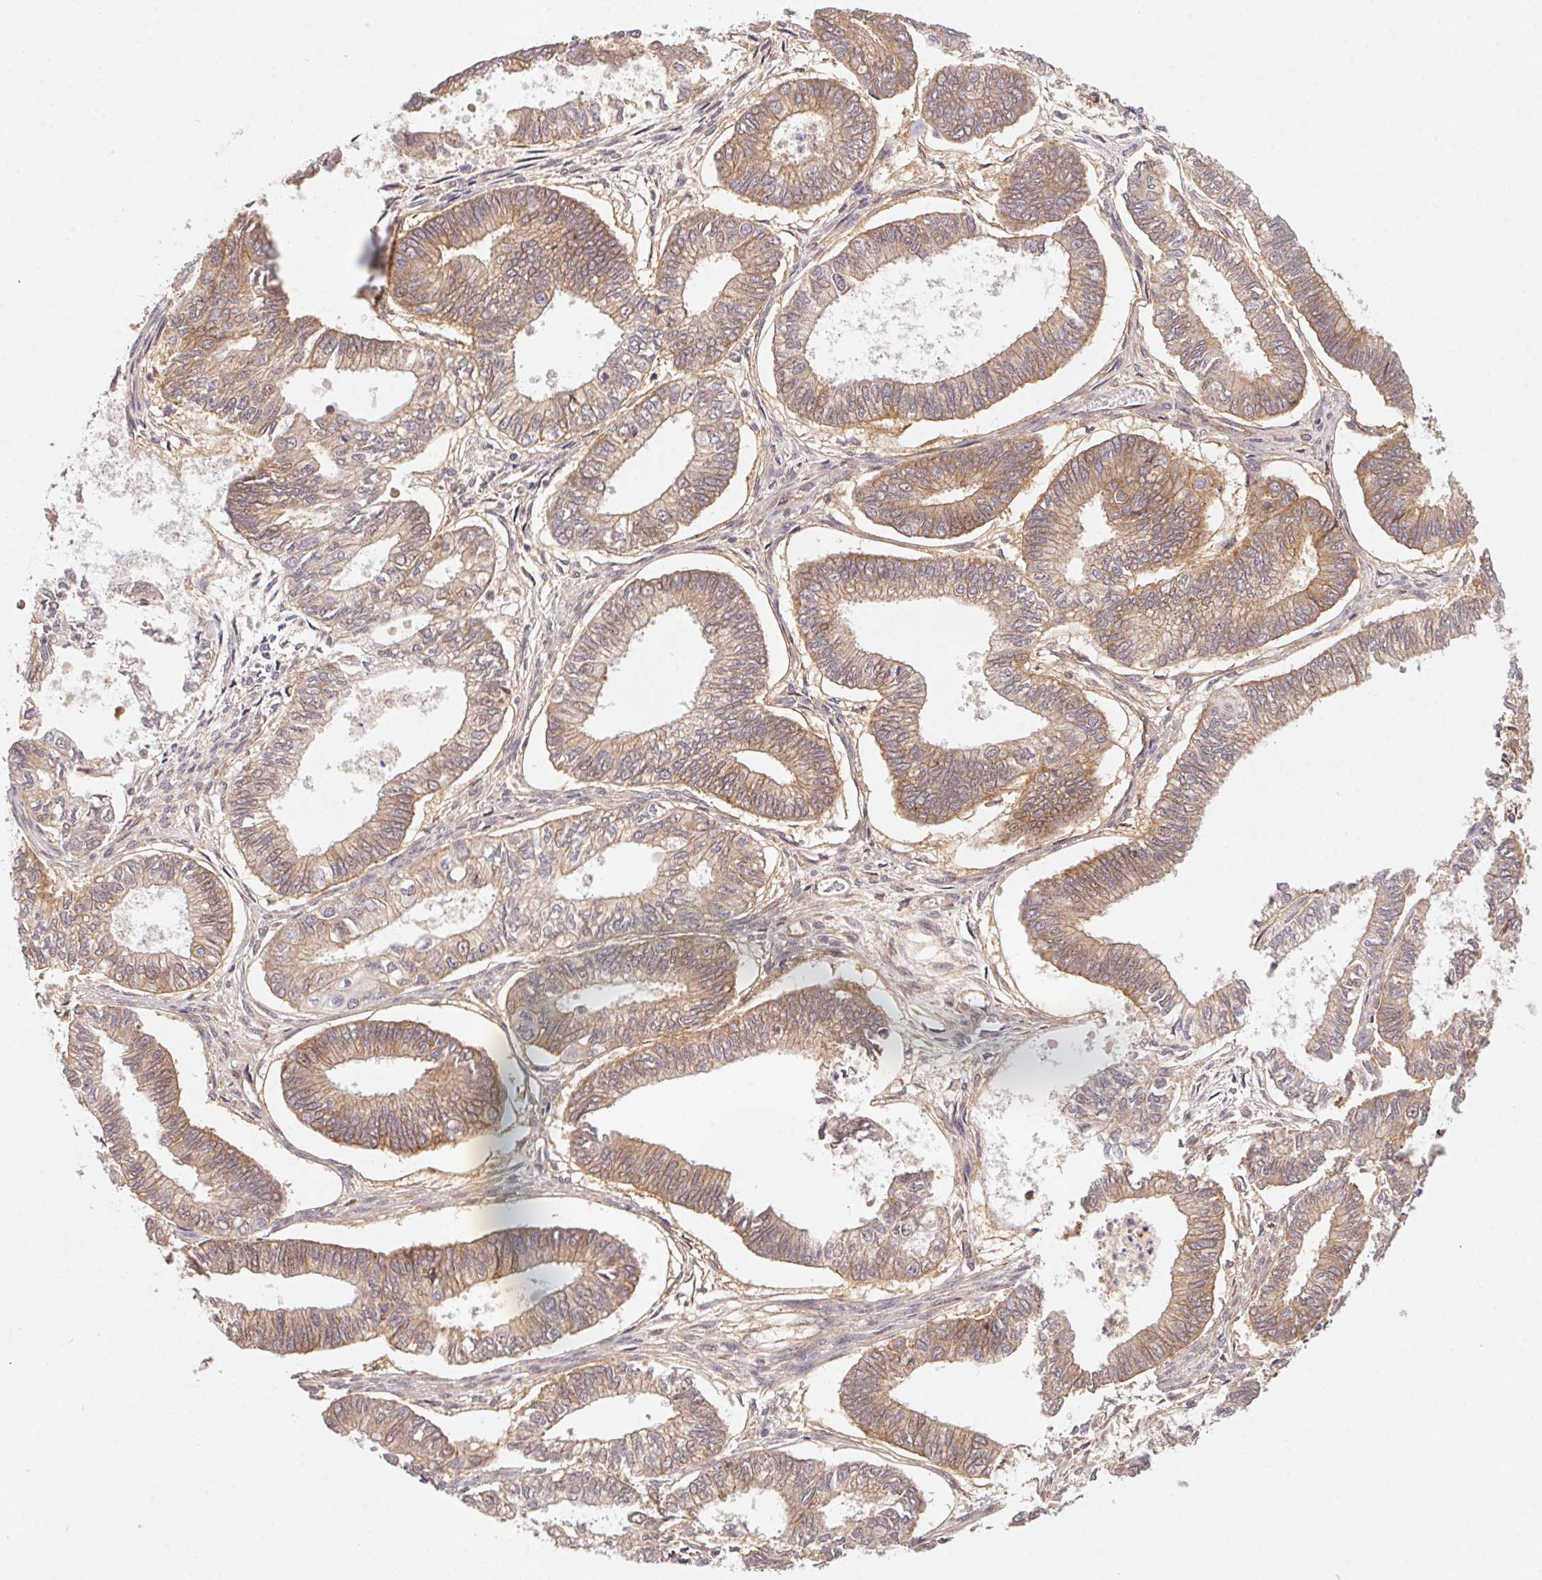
{"staining": {"intensity": "weak", "quantity": ">75%", "location": "cytoplasmic/membranous"}, "tissue": "ovarian cancer", "cell_type": "Tumor cells", "image_type": "cancer", "snomed": [{"axis": "morphology", "description": "Carcinoma, endometroid"}, {"axis": "topography", "description": "Ovary"}], "caption": "An immunohistochemistry image of neoplastic tissue is shown. Protein staining in brown labels weak cytoplasmic/membranous positivity in endometroid carcinoma (ovarian) within tumor cells.", "gene": "SLC52A2", "patient": {"sex": "female", "age": 64}}